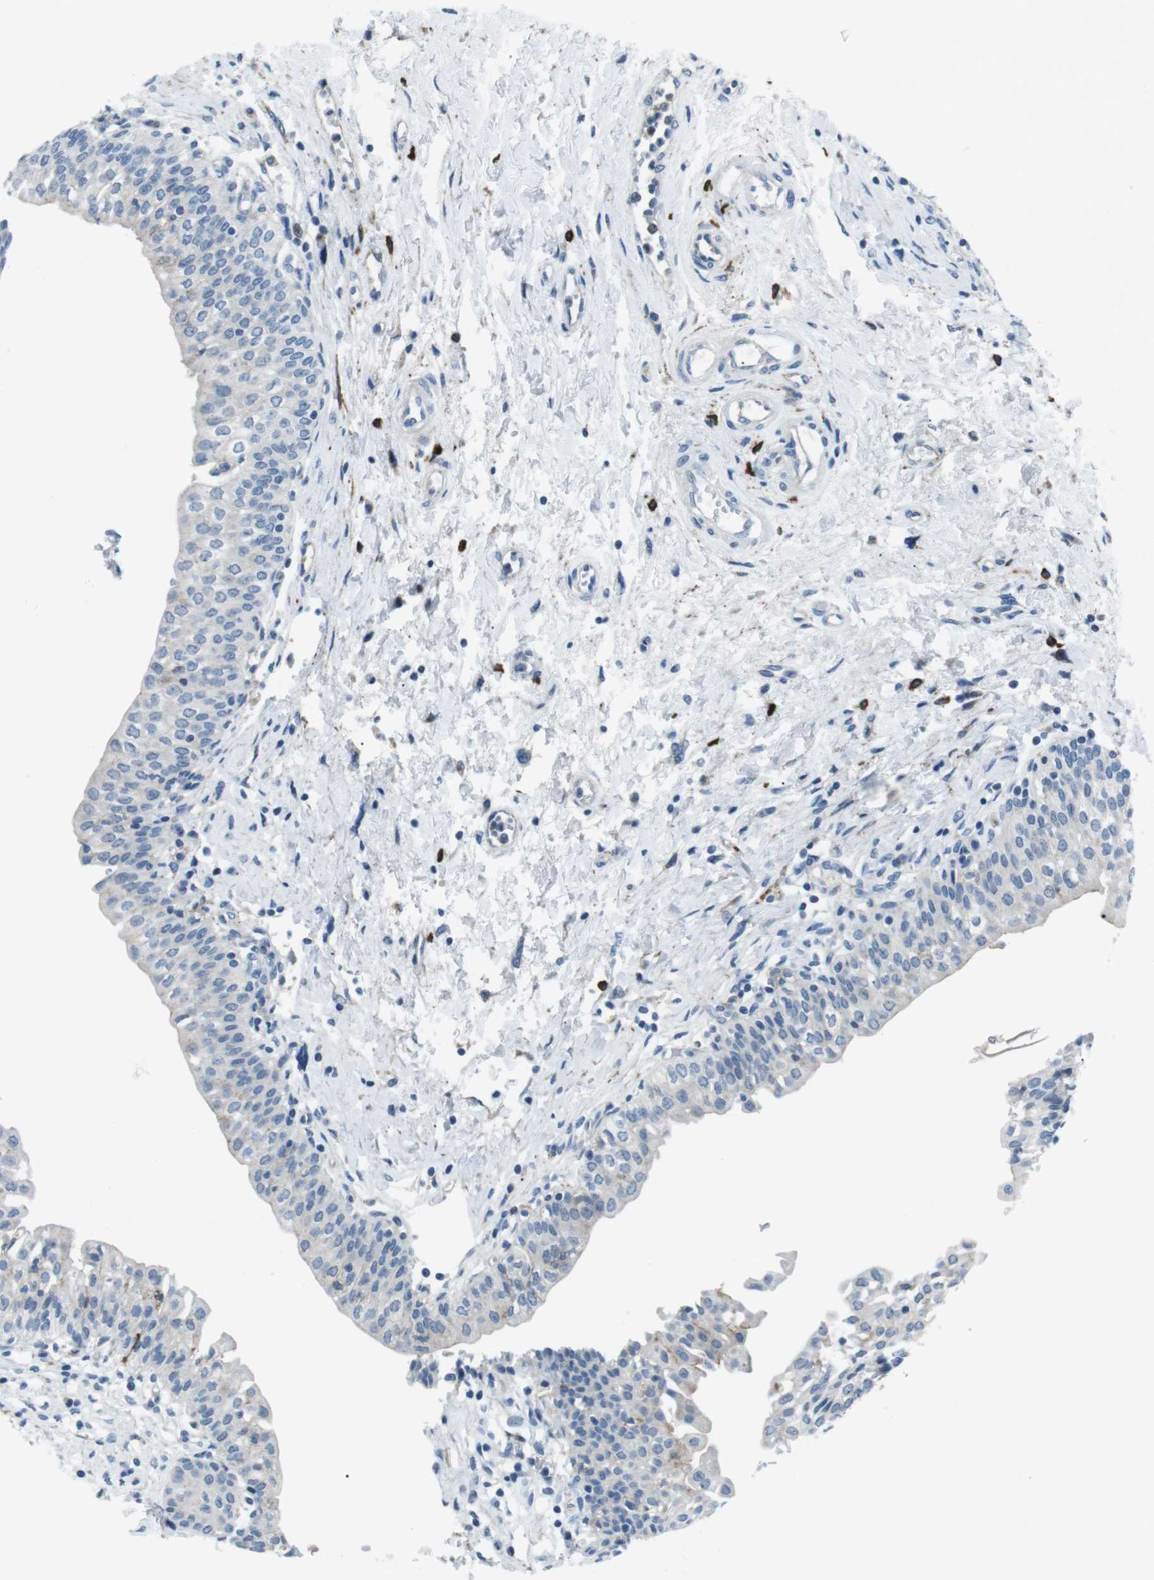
{"staining": {"intensity": "negative", "quantity": "none", "location": "none"}, "tissue": "urinary bladder", "cell_type": "Urothelial cells", "image_type": "normal", "snomed": [{"axis": "morphology", "description": "Normal tissue, NOS"}, {"axis": "topography", "description": "Urinary bladder"}], "caption": "An IHC histopathology image of unremarkable urinary bladder is shown. There is no staining in urothelial cells of urinary bladder. Nuclei are stained in blue.", "gene": "CSF2RA", "patient": {"sex": "male", "age": 55}}